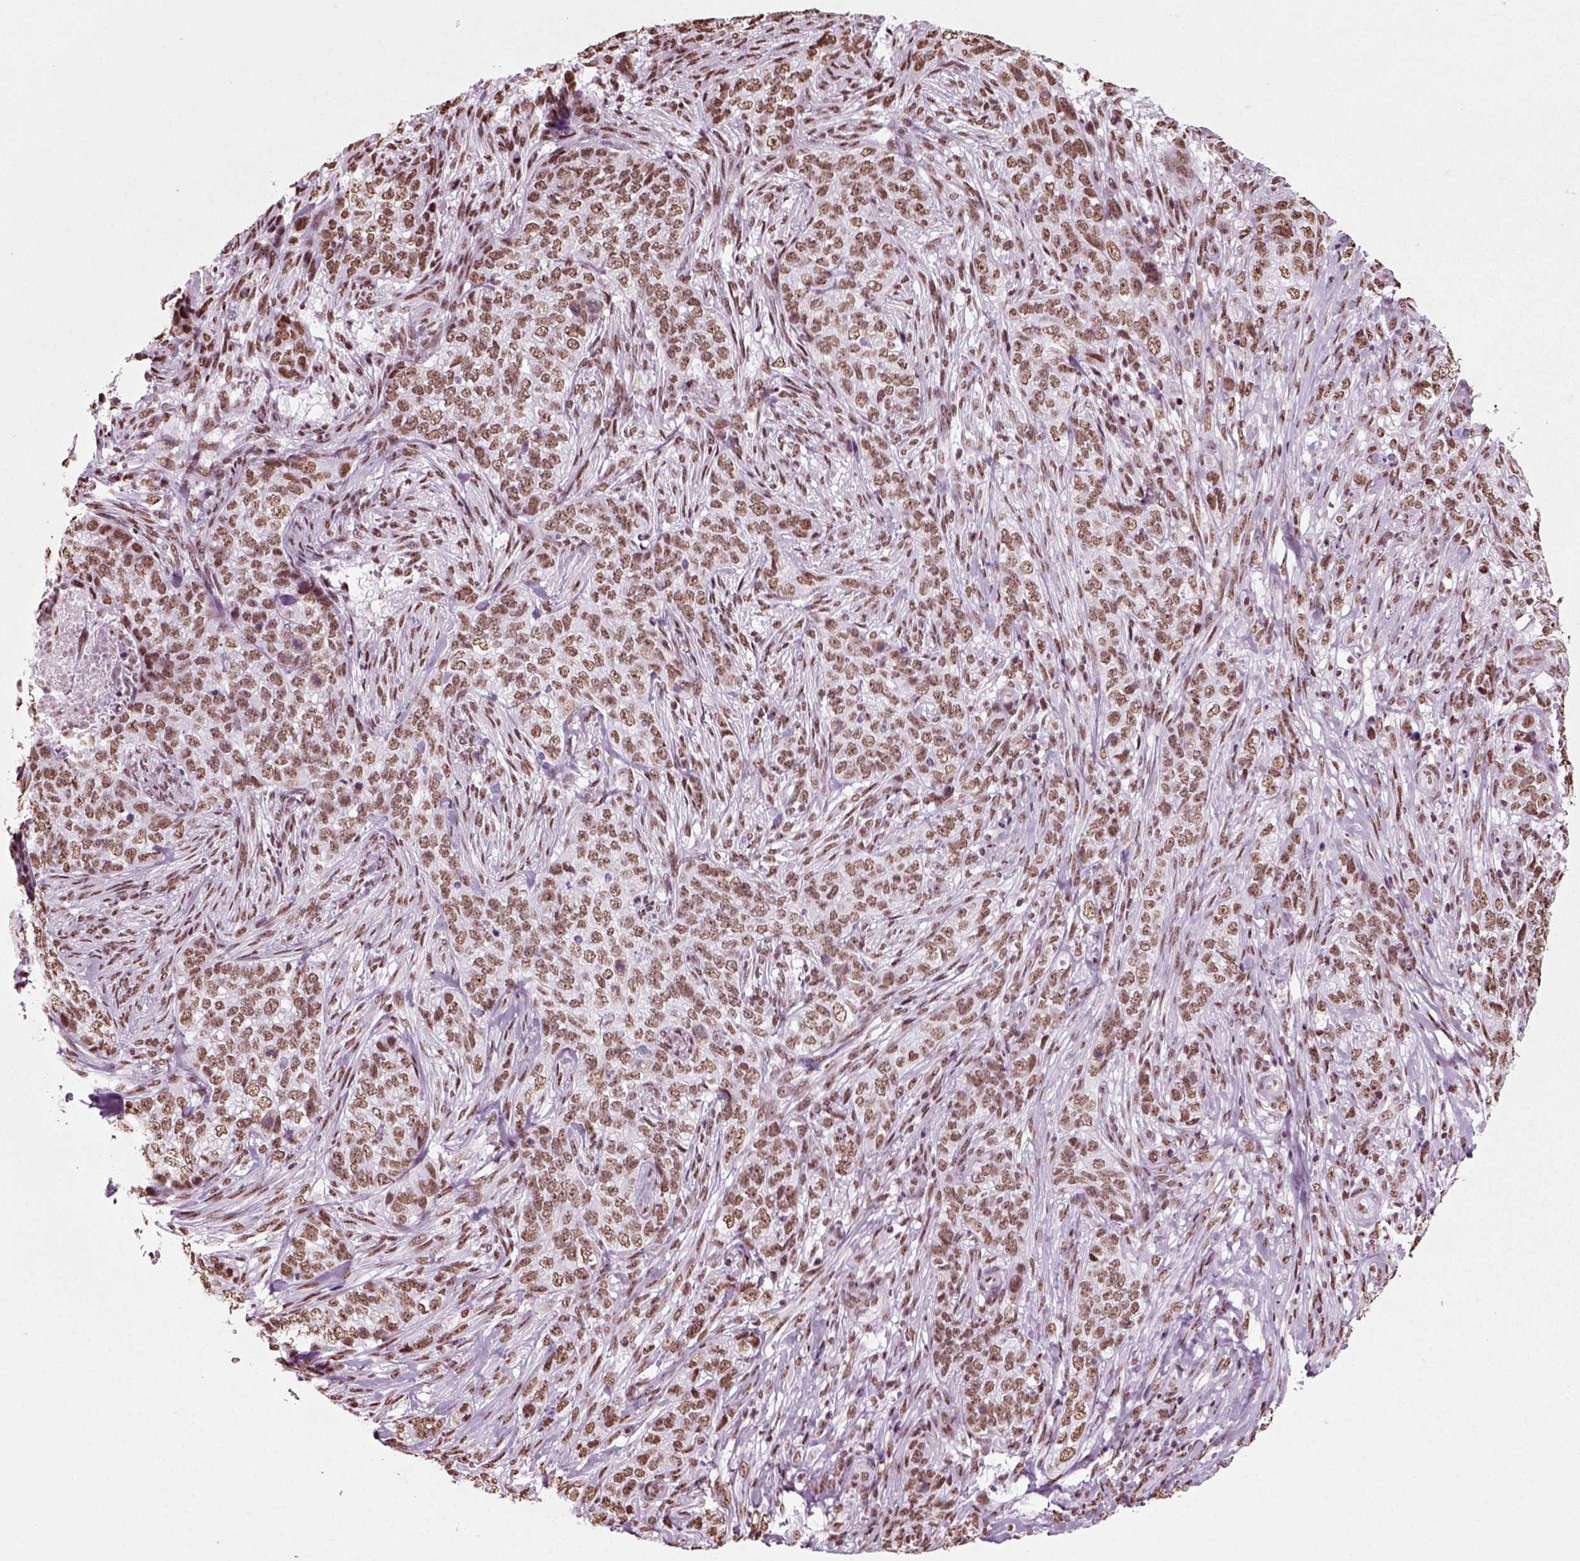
{"staining": {"intensity": "moderate", "quantity": ">75%", "location": "nuclear"}, "tissue": "skin cancer", "cell_type": "Tumor cells", "image_type": "cancer", "snomed": [{"axis": "morphology", "description": "Basal cell carcinoma"}, {"axis": "topography", "description": "Skin"}], "caption": "A high-resolution histopathology image shows immunohistochemistry (IHC) staining of skin basal cell carcinoma, which exhibits moderate nuclear expression in approximately >75% of tumor cells.", "gene": "POLR1H", "patient": {"sex": "female", "age": 69}}